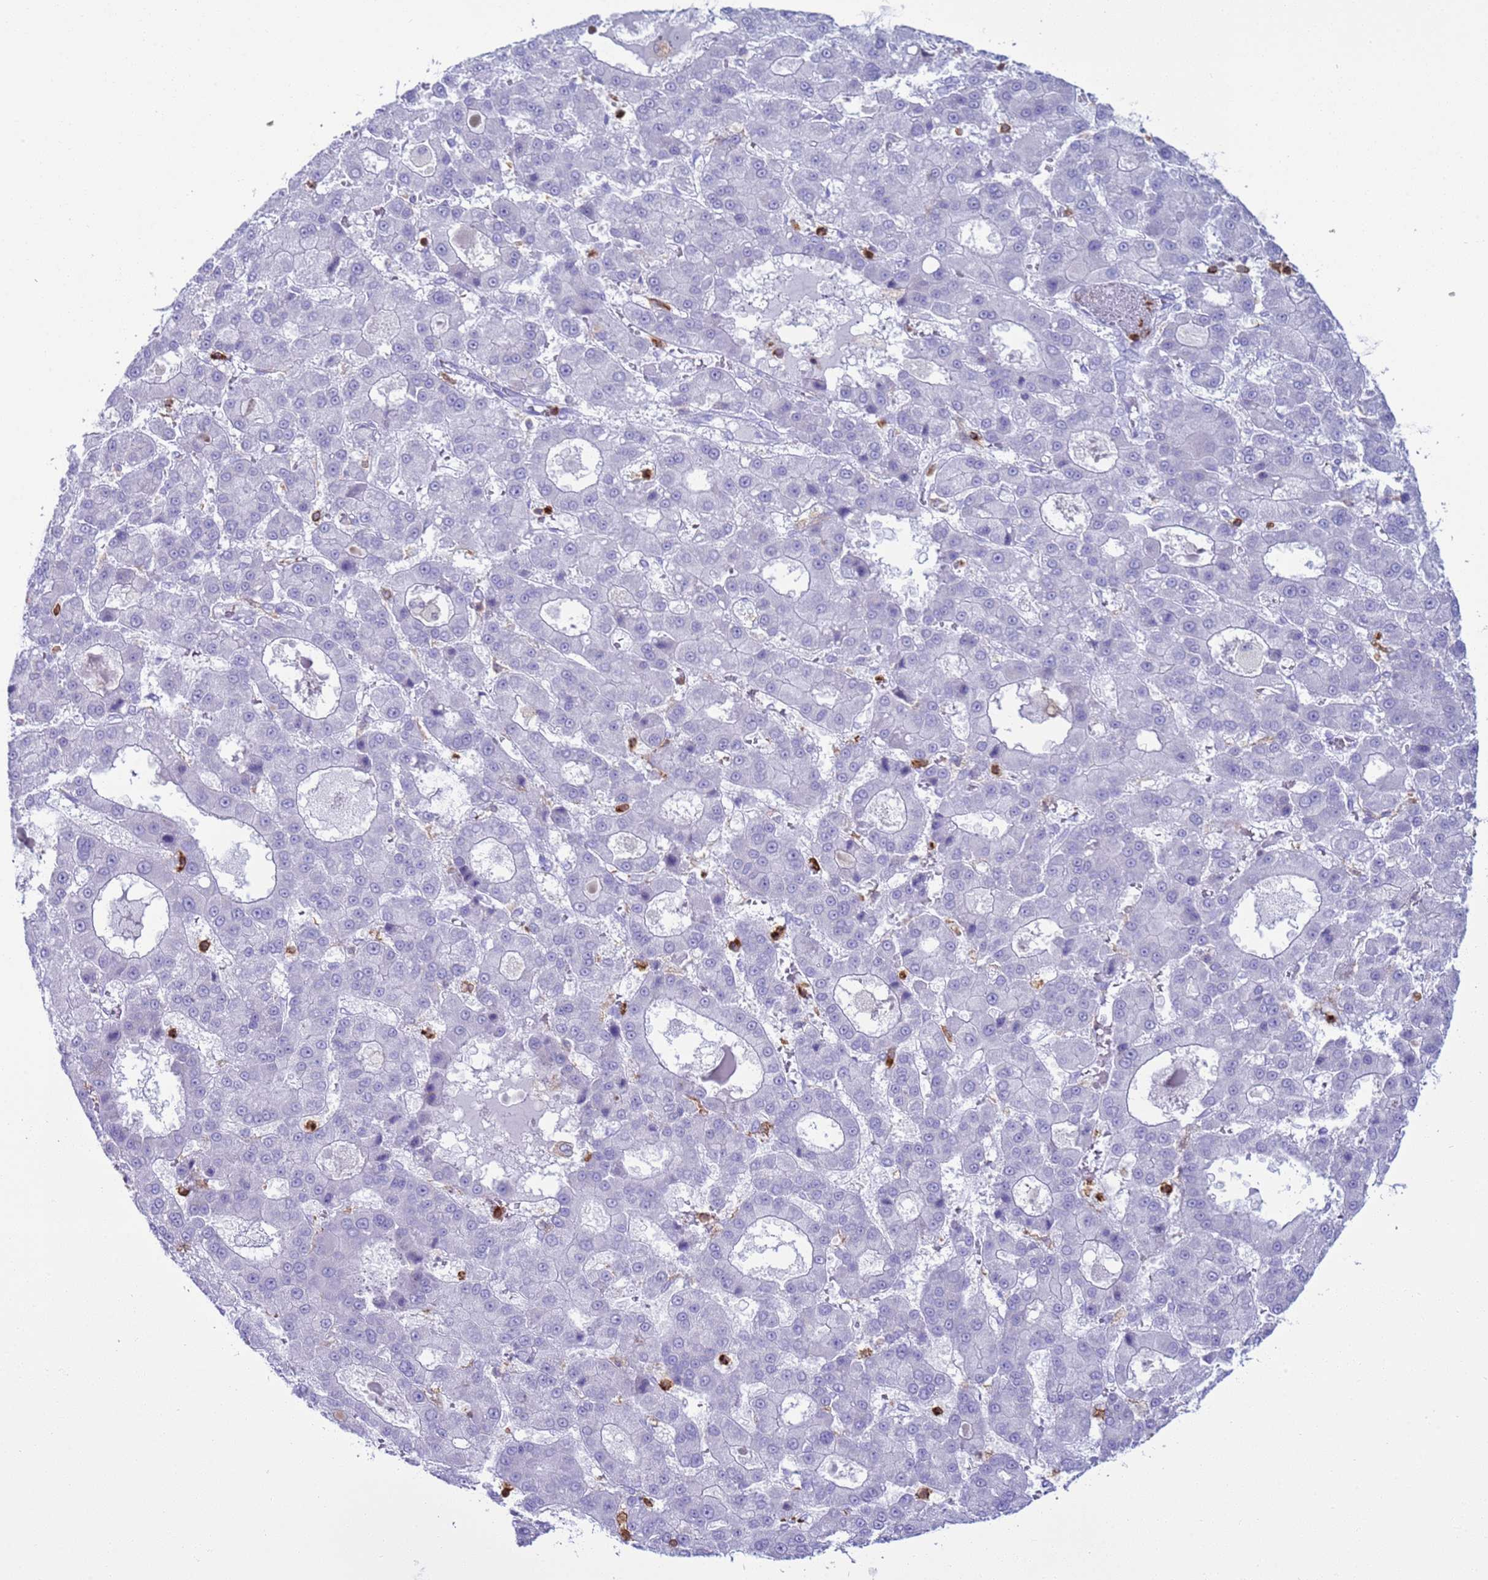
{"staining": {"intensity": "negative", "quantity": "none", "location": "none"}, "tissue": "liver cancer", "cell_type": "Tumor cells", "image_type": "cancer", "snomed": [{"axis": "morphology", "description": "Carcinoma, Hepatocellular, NOS"}, {"axis": "topography", "description": "Liver"}], "caption": "Tumor cells show no significant expression in liver cancer (hepatocellular carcinoma).", "gene": "IRF5", "patient": {"sex": "male", "age": 70}}